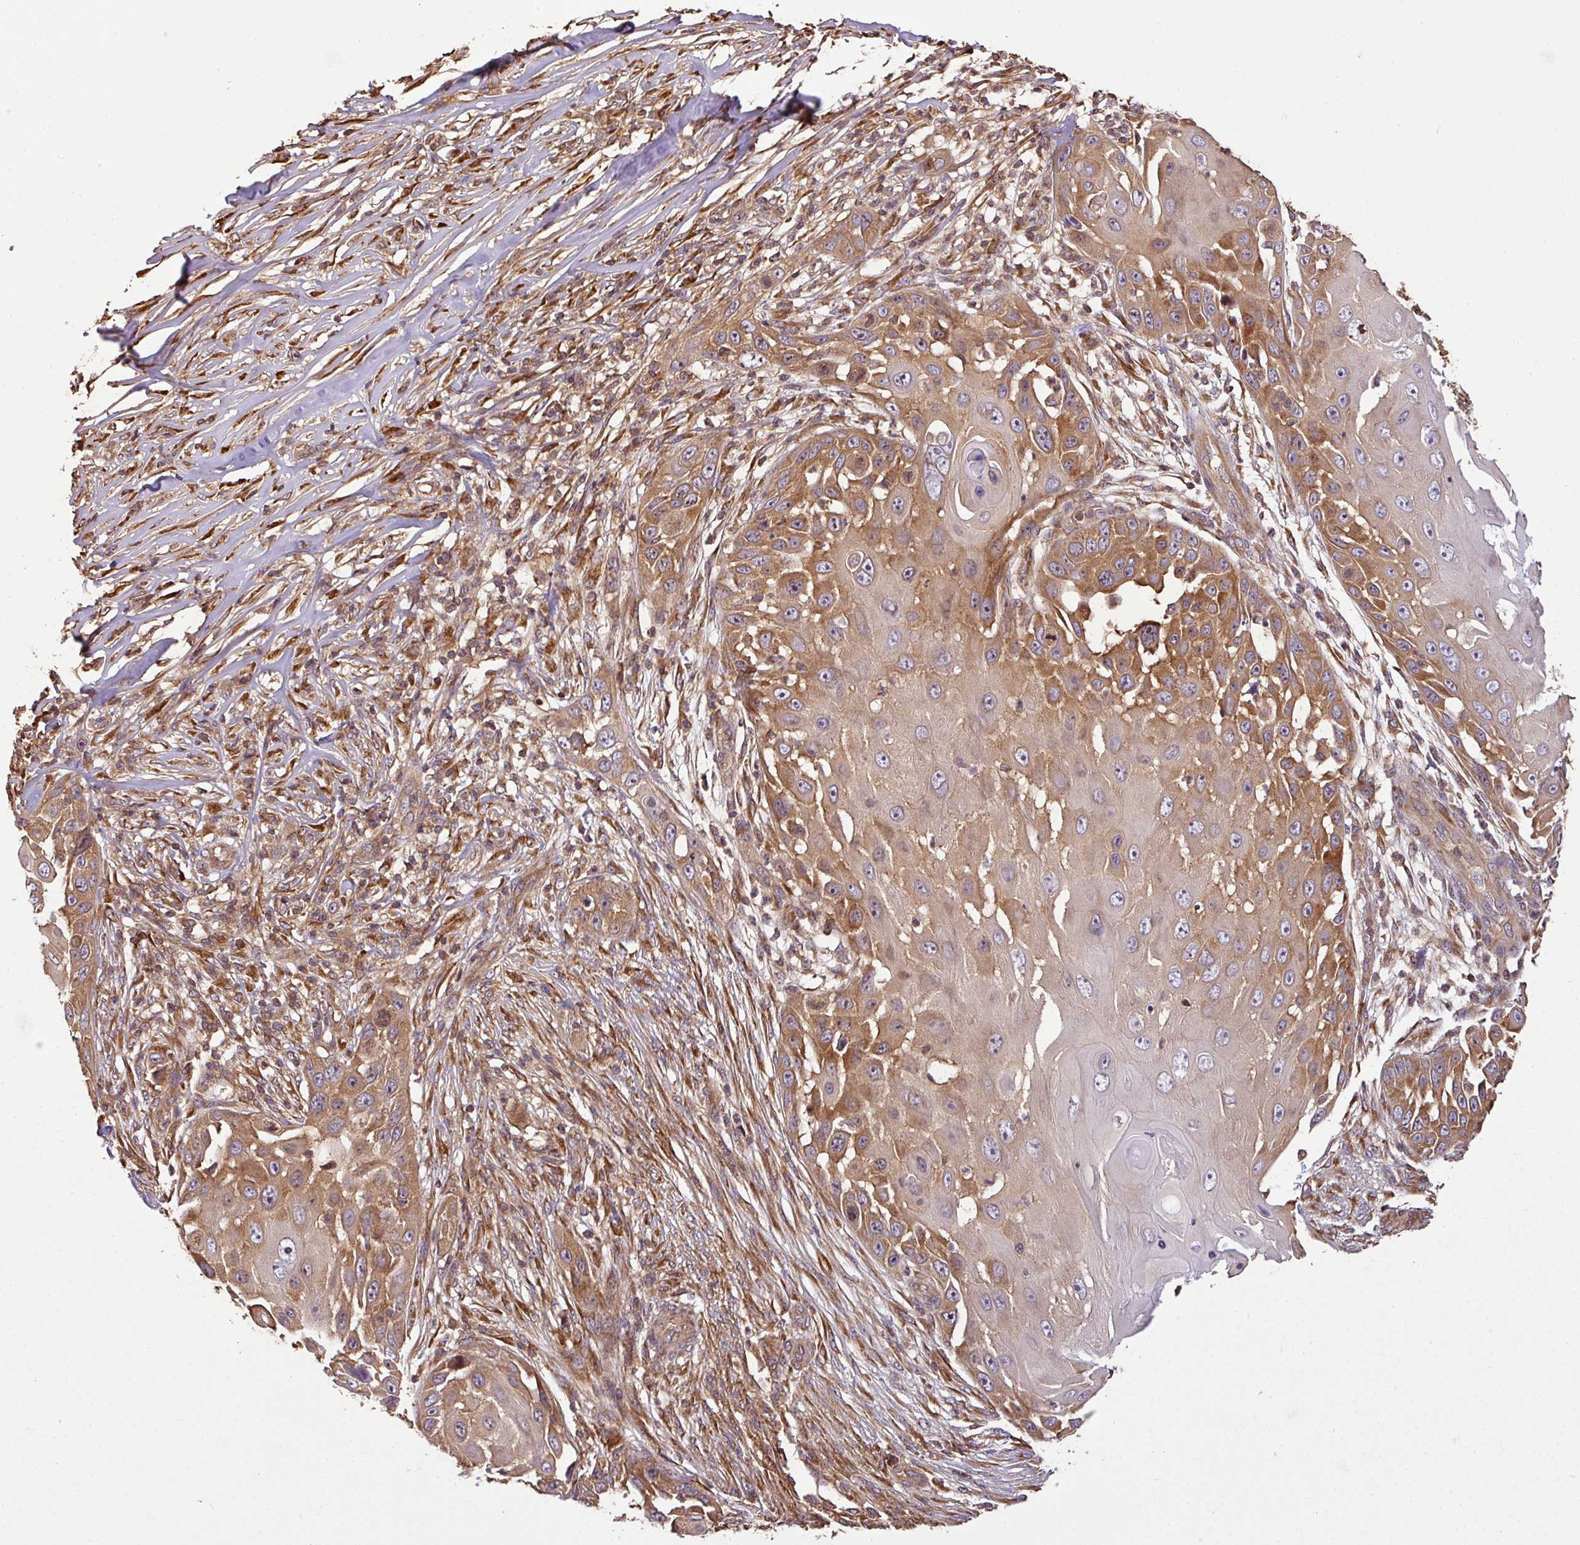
{"staining": {"intensity": "moderate", "quantity": ">75%", "location": "cytoplasmic/membranous,nuclear"}, "tissue": "skin cancer", "cell_type": "Tumor cells", "image_type": "cancer", "snomed": [{"axis": "morphology", "description": "Squamous cell carcinoma, NOS"}, {"axis": "topography", "description": "Skin"}], "caption": "An image of human skin cancer (squamous cell carcinoma) stained for a protein exhibits moderate cytoplasmic/membranous and nuclear brown staining in tumor cells.", "gene": "VENTX", "patient": {"sex": "female", "age": 44}}